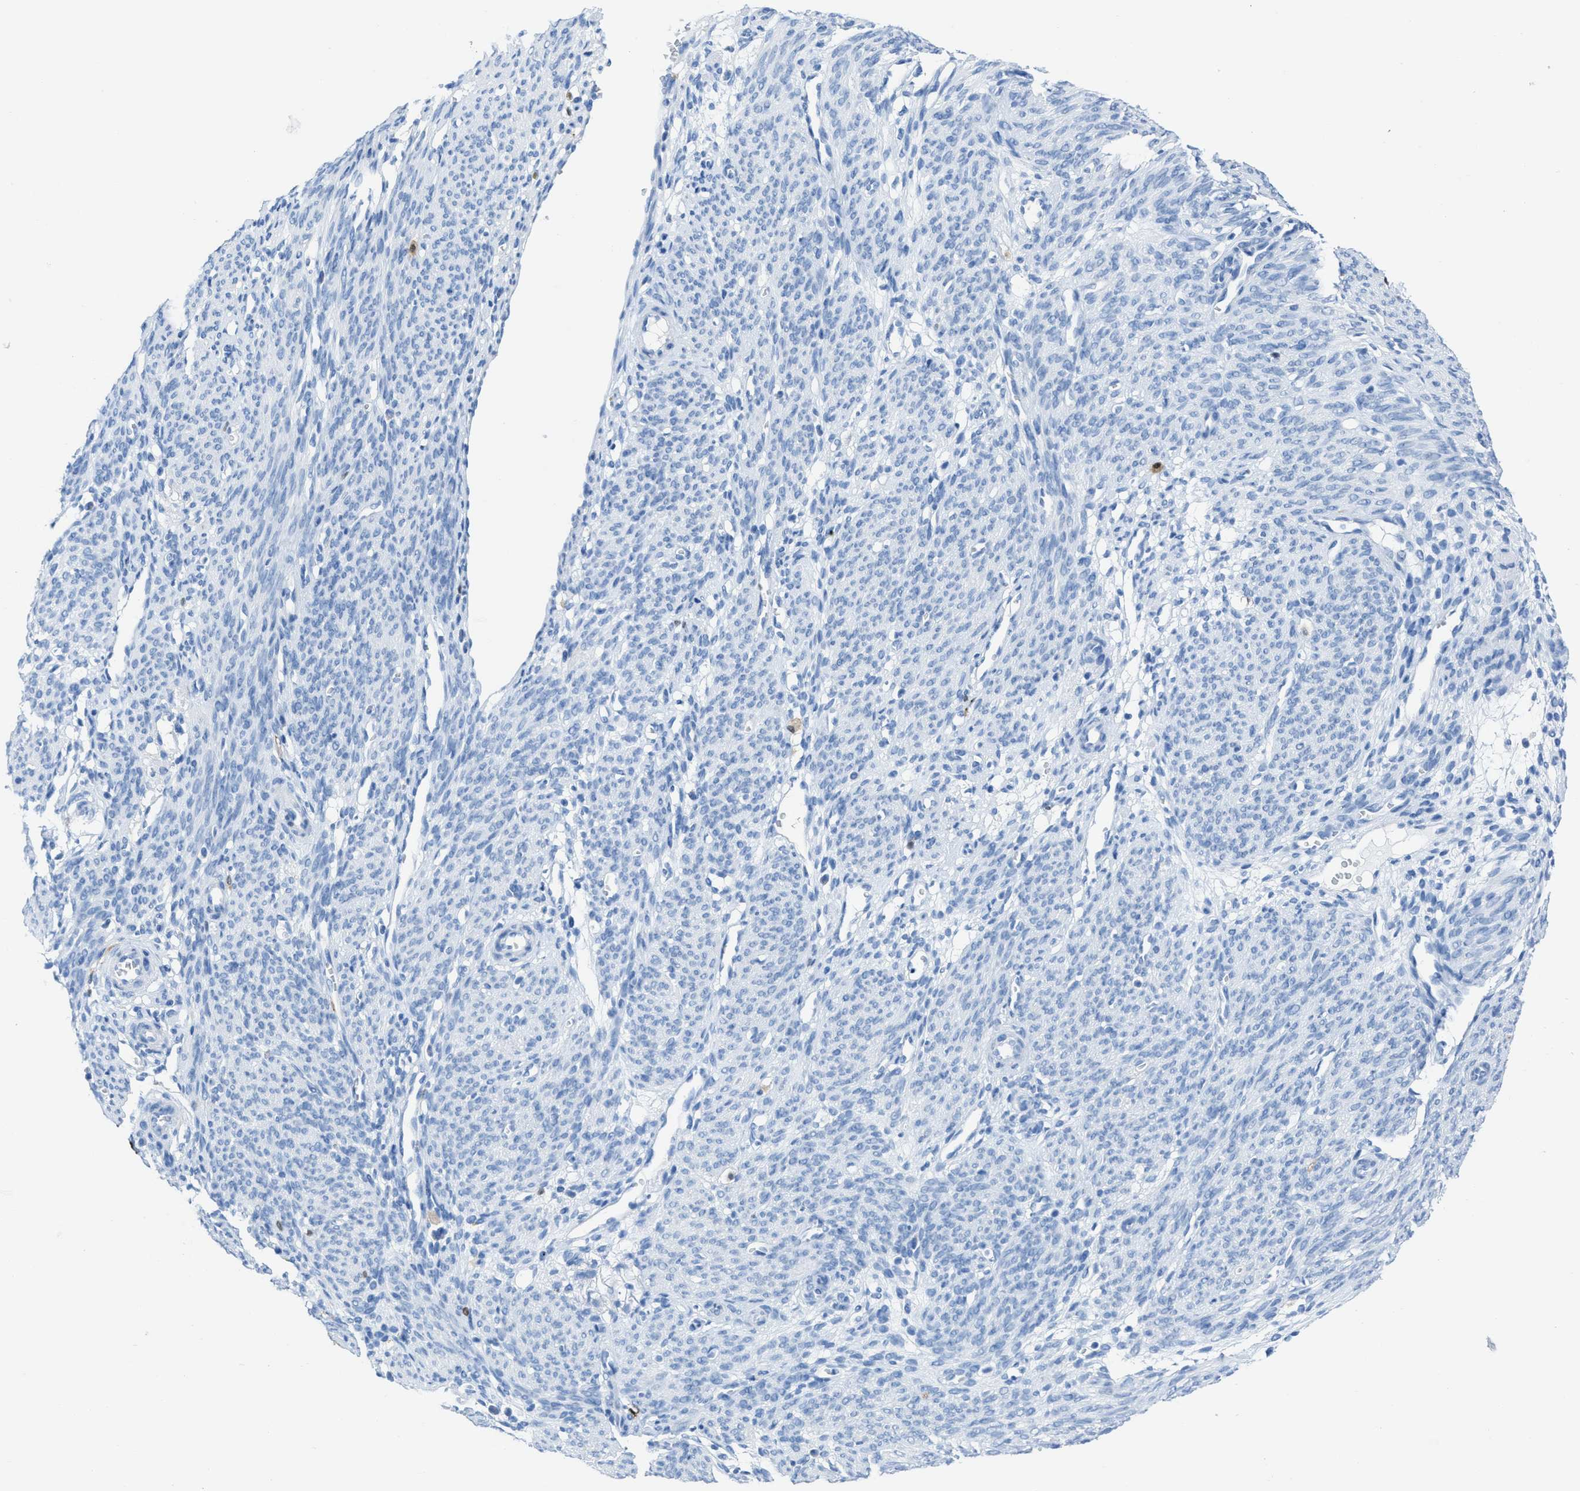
{"staining": {"intensity": "negative", "quantity": "none", "location": "none"}, "tissue": "endometrium", "cell_type": "Cells in endometrial stroma", "image_type": "normal", "snomed": [{"axis": "morphology", "description": "Normal tissue, NOS"}, {"axis": "morphology", "description": "Adenocarcinoma, NOS"}, {"axis": "topography", "description": "Endometrium"}, {"axis": "topography", "description": "Ovary"}], "caption": "Immunohistochemistry (IHC) micrograph of benign endometrium: human endometrium stained with DAB reveals no significant protein positivity in cells in endometrial stroma. (Immunohistochemistry, brightfield microscopy, high magnification).", "gene": "CDKN2A", "patient": {"sex": "female", "age": 68}}